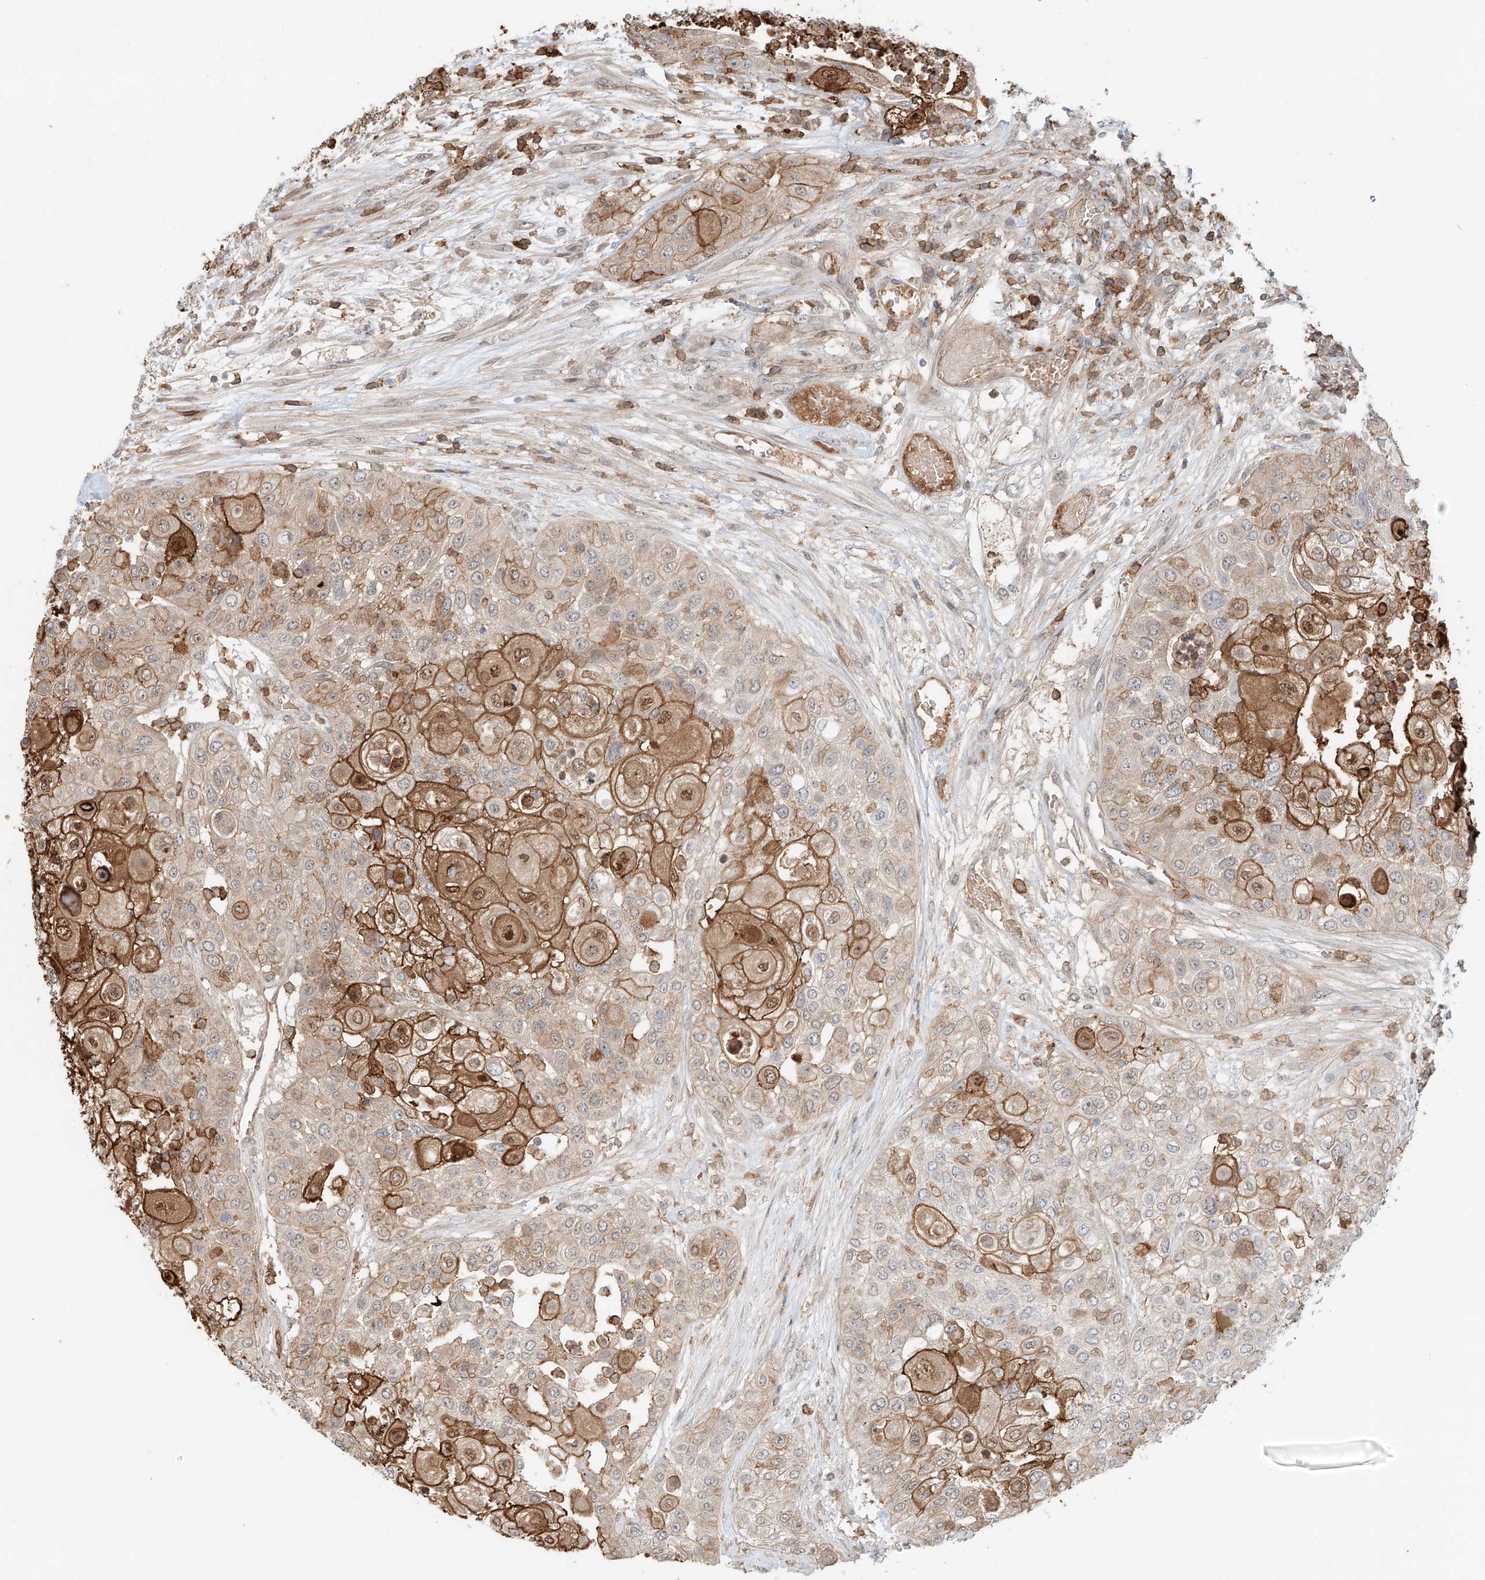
{"staining": {"intensity": "moderate", "quantity": "25%-75%", "location": "cytoplasmic/membranous,nuclear"}, "tissue": "urothelial cancer", "cell_type": "Tumor cells", "image_type": "cancer", "snomed": [{"axis": "morphology", "description": "Urothelial carcinoma, High grade"}, {"axis": "topography", "description": "Urinary bladder"}], "caption": "IHC micrograph of neoplastic tissue: urothelial cancer stained using immunohistochemistry shows medium levels of moderate protein expression localized specifically in the cytoplasmic/membranous and nuclear of tumor cells, appearing as a cytoplasmic/membranous and nuclear brown color.", "gene": "CEP162", "patient": {"sex": "female", "age": 79}}